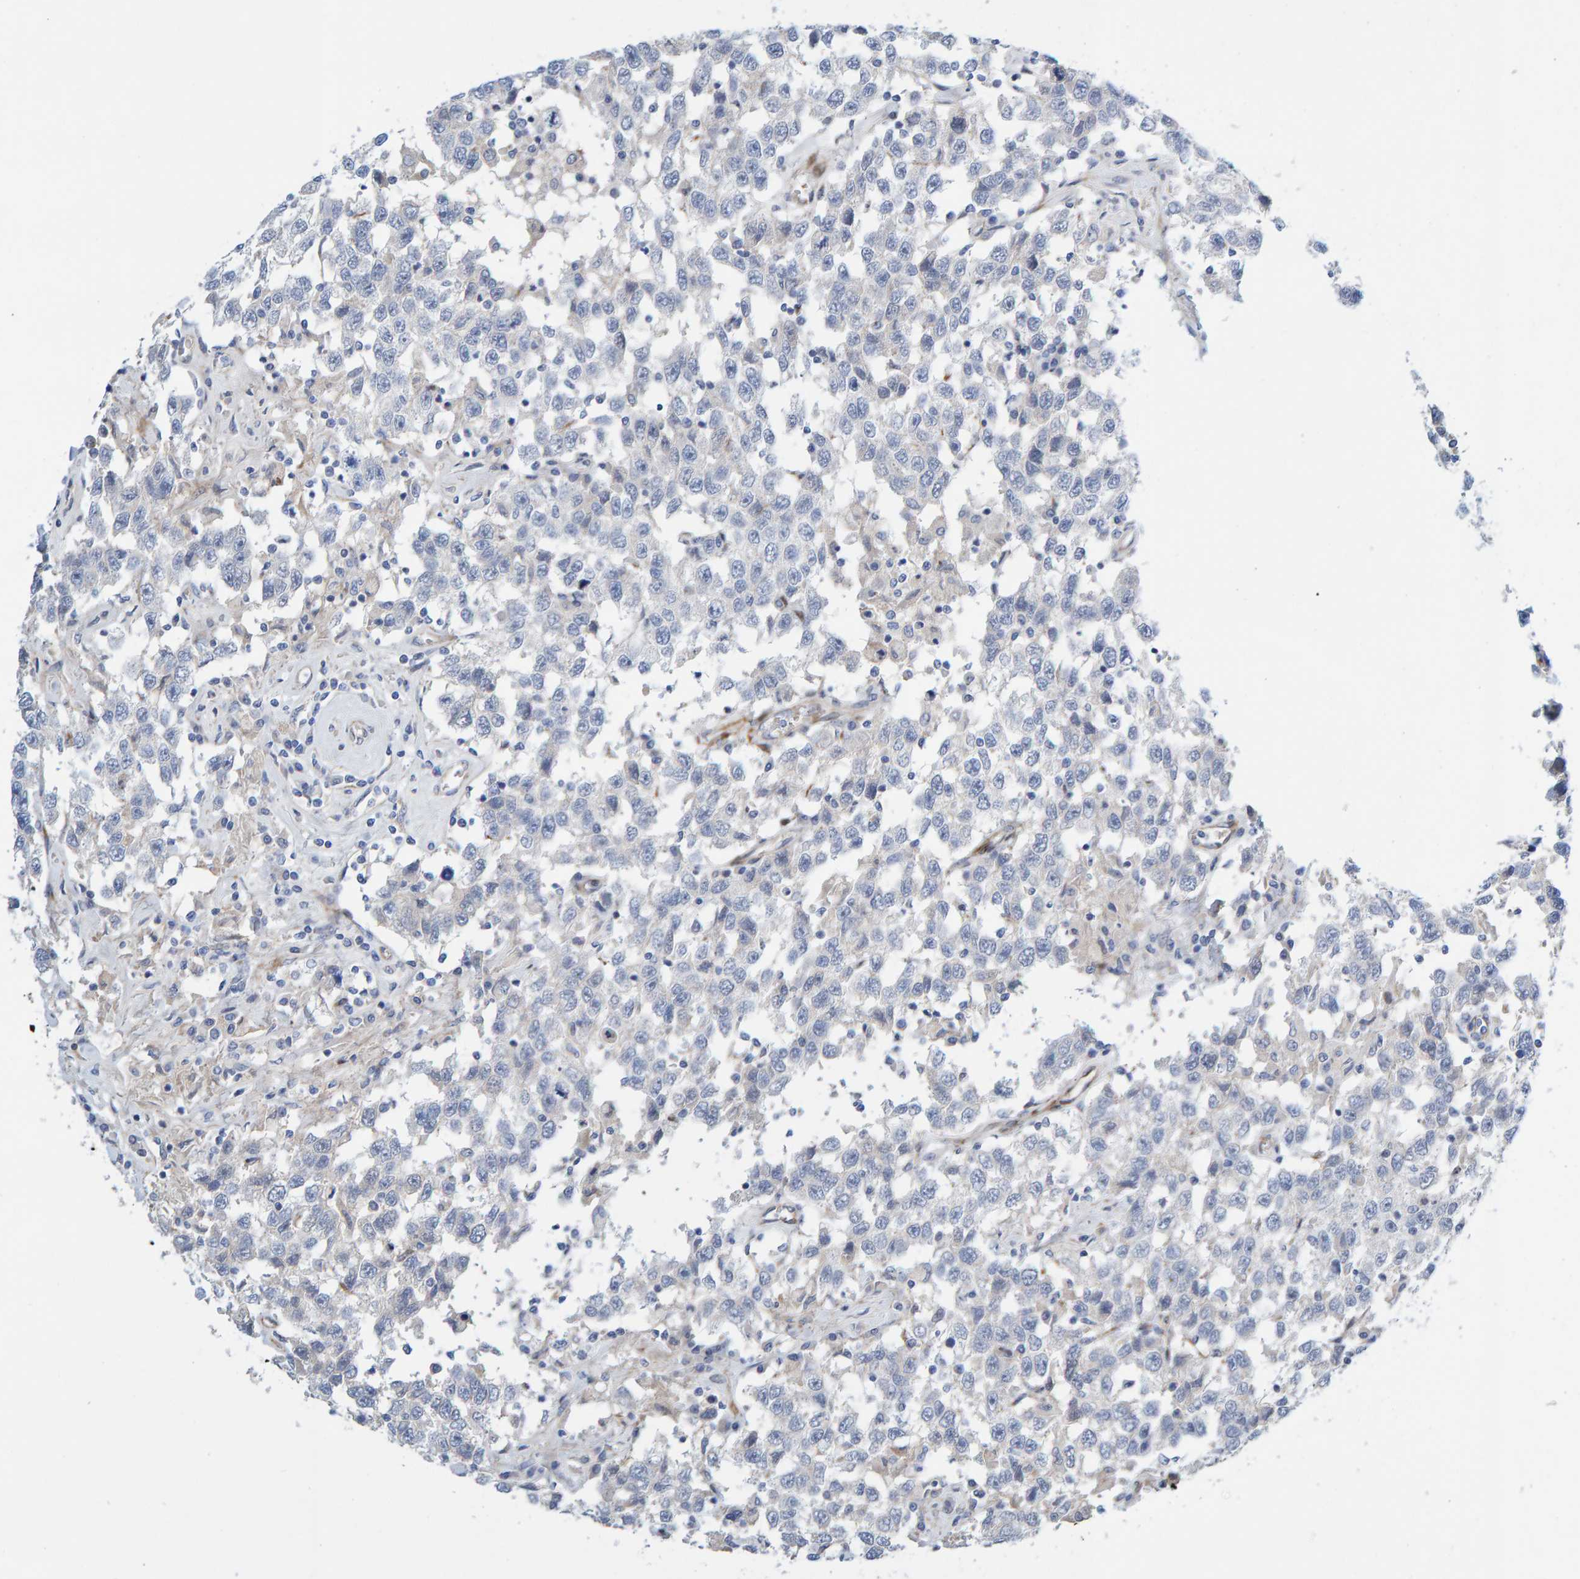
{"staining": {"intensity": "negative", "quantity": "none", "location": "none"}, "tissue": "testis cancer", "cell_type": "Tumor cells", "image_type": "cancer", "snomed": [{"axis": "morphology", "description": "Seminoma, NOS"}, {"axis": "topography", "description": "Testis"}], "caption": "IHC of testis seminoma demonstrates no positivity in tumor cells. The staining was performed using DAB to visualize the protein expression in brown, while the nuclei were stained in blue with hematoxylin (Magnification: 20x).", "gene": "POLG2", "patient": {"sex": "male", "age": 41}}